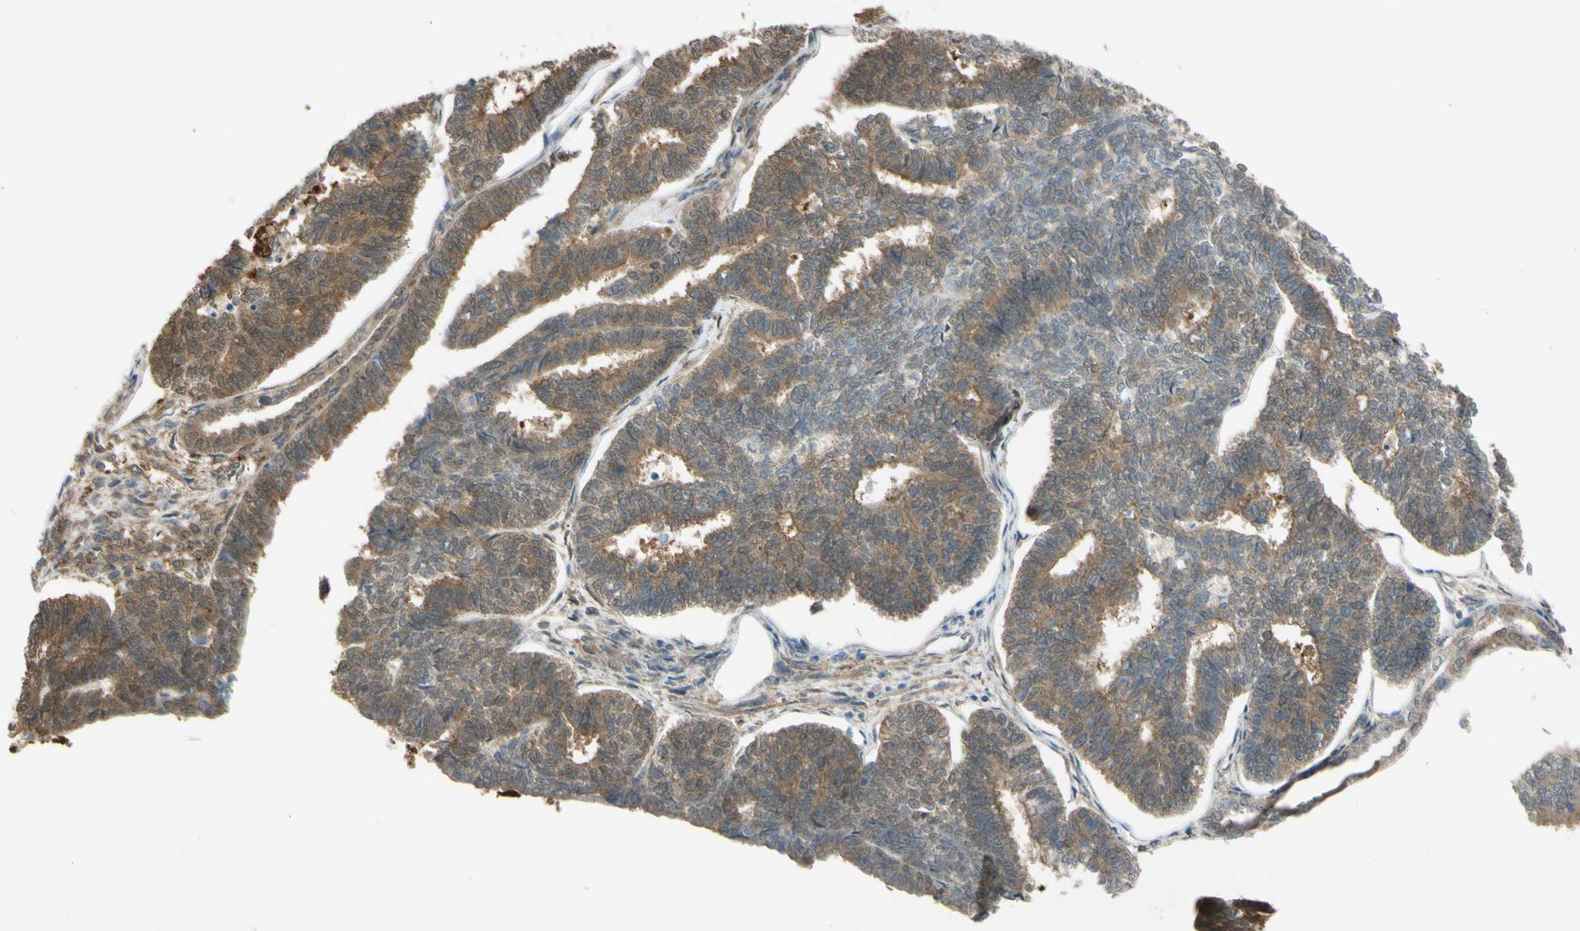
{"staining": {"intensity": "moderate", "quantity": ">75%", "location": "cytoplasmic/membranous"}, "tissue": "endometrial cancer", "cell_type": "Tumor cells", "image_type": "cancer", "snomed": [{"axis": "morphology", "description": "Adenocarcinoma, NOS"}, {"axis": "topography", "description": "Endometrium"}], "caption": "Approximately >75% of tumor cells in human endometrial cancer reveal moderate cytoplasmic/membranous protein staining as visualized by brown immunohistochemical staining.", "gene": "YWHAQ", "patient": {"sex": "female", "age": 70}}